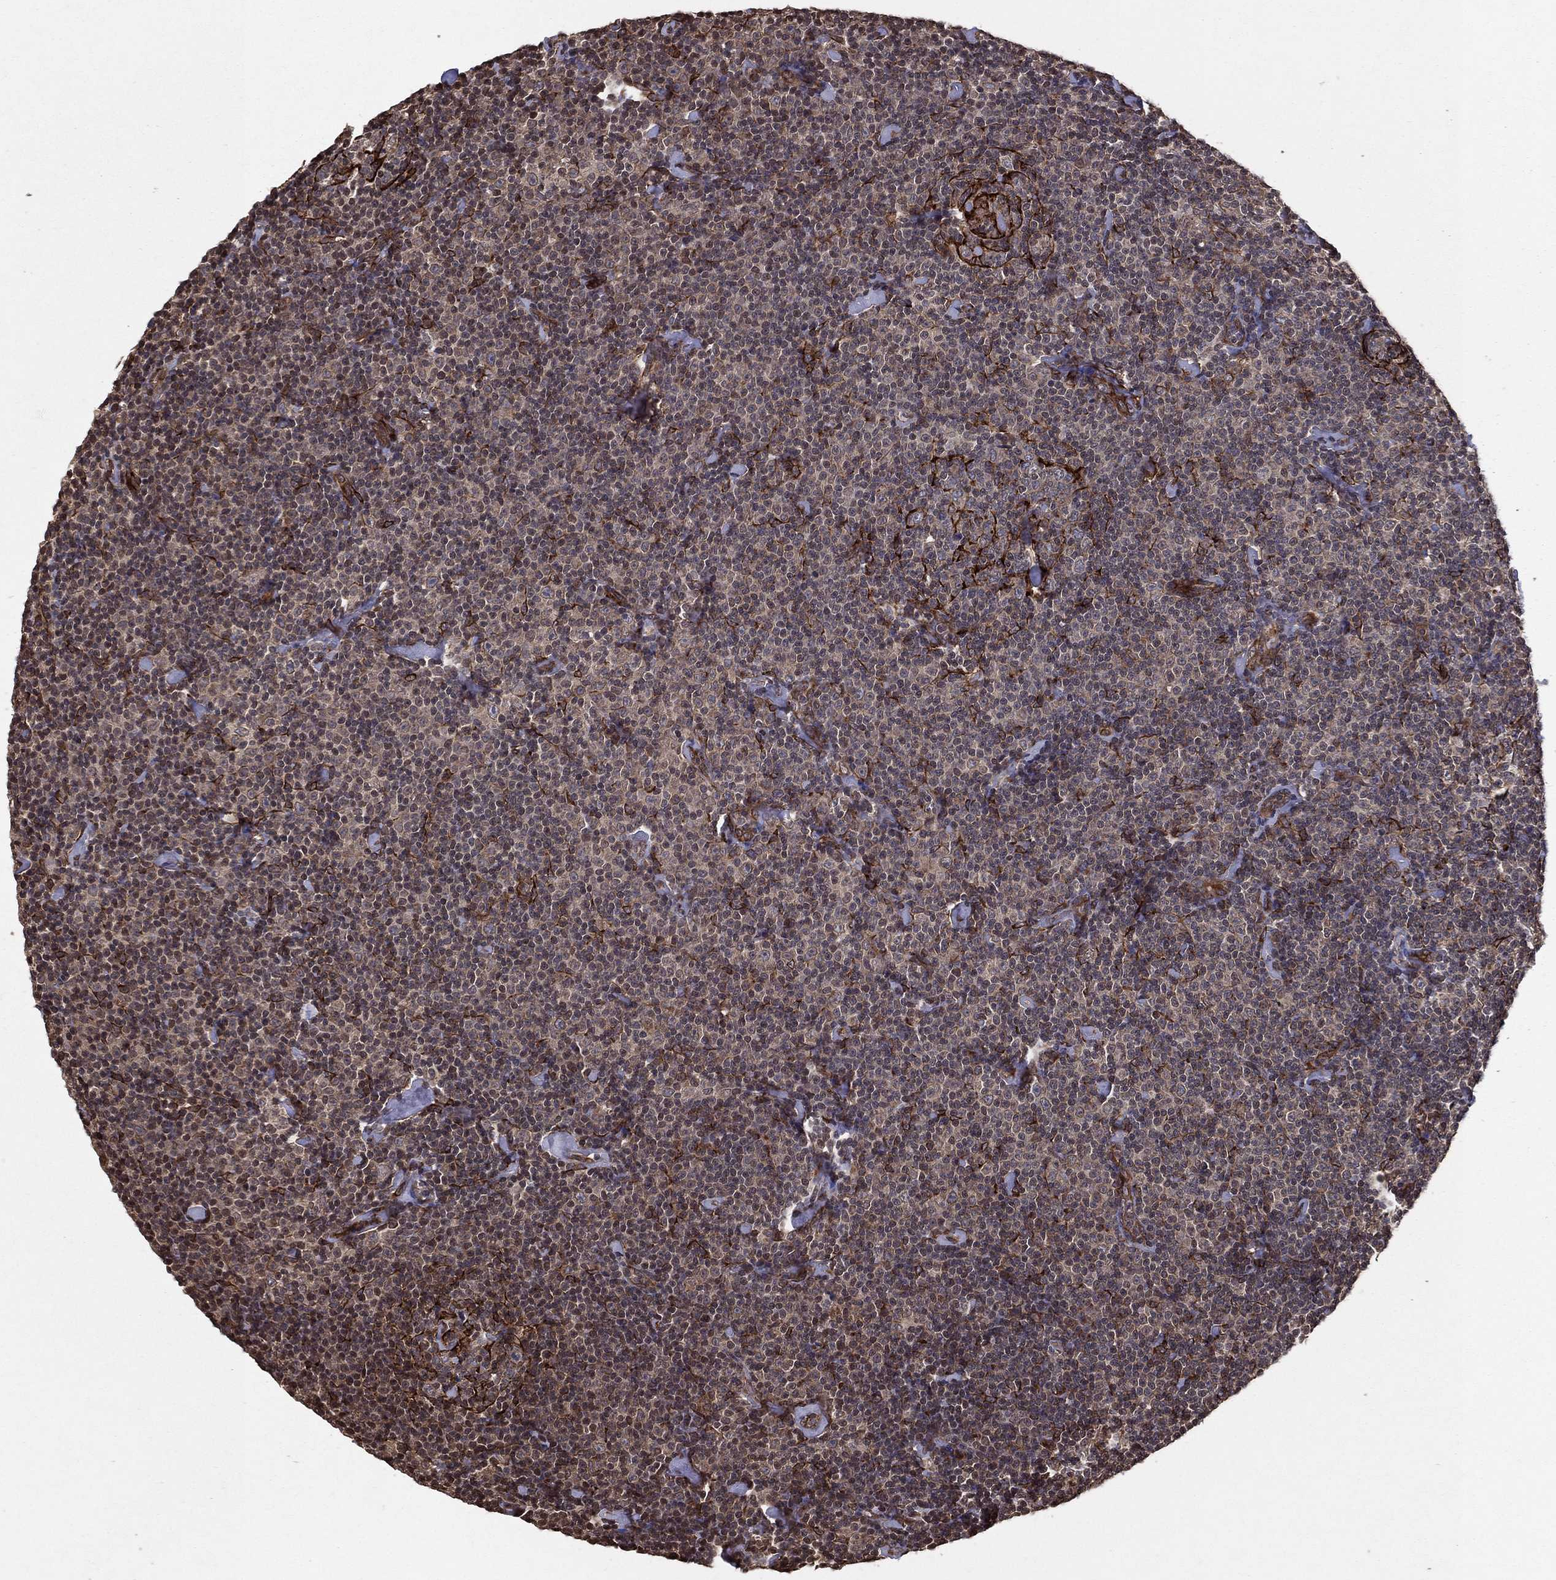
{"staining": {"intensity": "negative", "quantity": "none", "location": "none"}, "tissue": "lymphoma", "cell_type": "Tumor cells", "image_type": "cancer", "snomed": [{"axis": "morphology", "description": "Malignant lymphoma, non-Hodgkin's type, Low grade"}, {"axis": "topography", "description": "Lymph node"}], "caption": "Human low-grade malignant lymphoma, non-Hodgkin's type stained for a protein using immunohistochemistry demonstrates no expression in tumor cells.", "gene": "CERS2", "patient": {"sex": "male", "age": 81}}